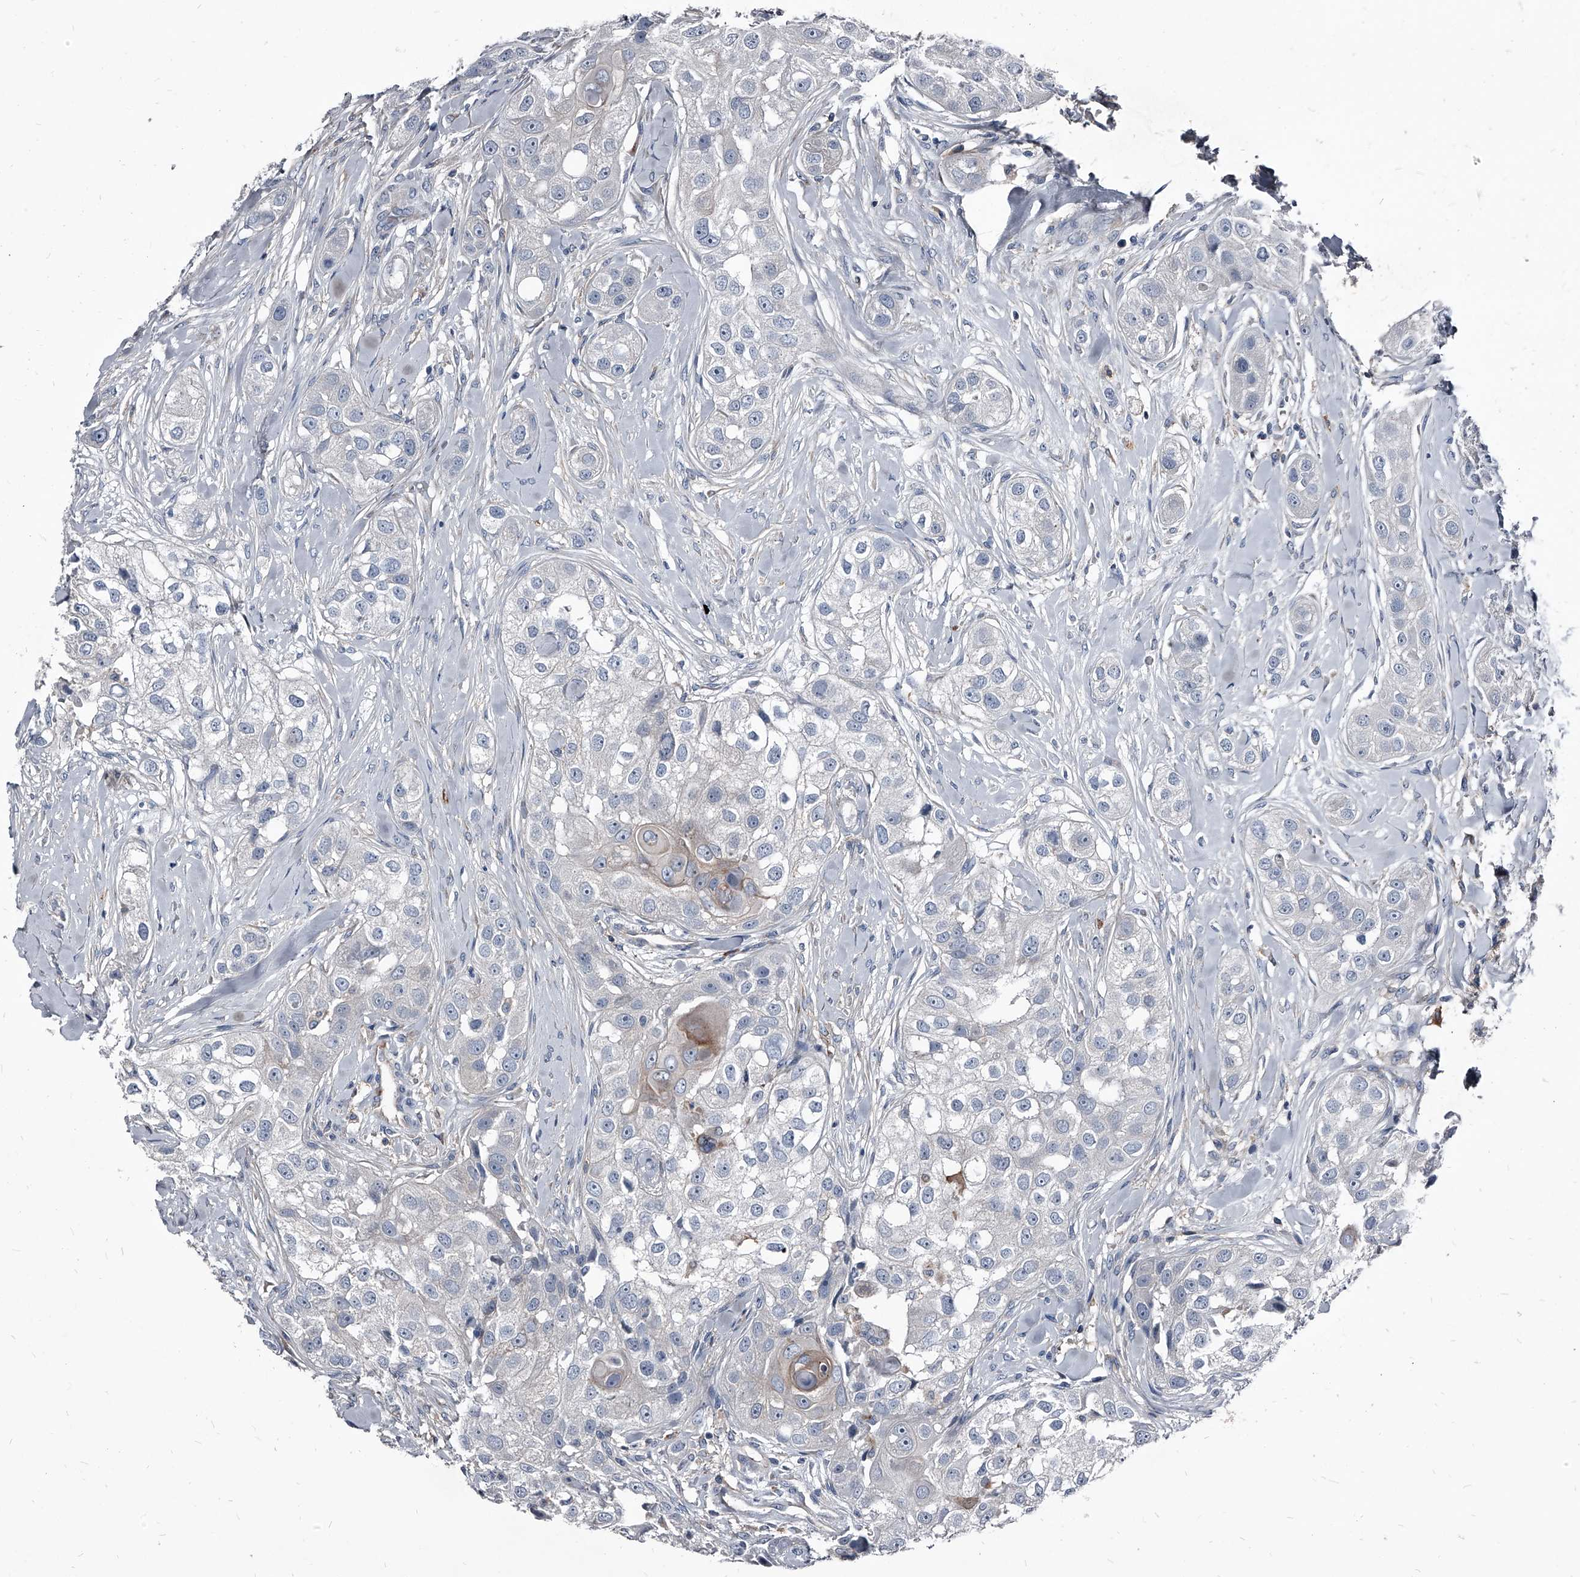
{"staining": {"intensity": "negative", "quantity": "none", "location": "none"}, "tissue": "head and neck cancer", "cell_type": "Tumor cells", "image_type": "cancer", "snomed": [{"axis": "morphology", "description": "Normal tissue, NOS"}, {"axis": "morphology", "description": "Squamous cell carcinoma, NOS"}, {"axis": "topography", "description": "Skeletal muscle"}, {"axis": "topography", "description": "Head-Neck"}], "caption": "This micrograph is of head and neck cancer (squamous cell carcinoma) stained with immunohistochemistry (IHC) to label a protein in brown with the nuclei are counter-stained blue. There is no staining in tumor cells.", "gene": "PGLYRP3", "patient": {"sex": "male", "age": 51}}